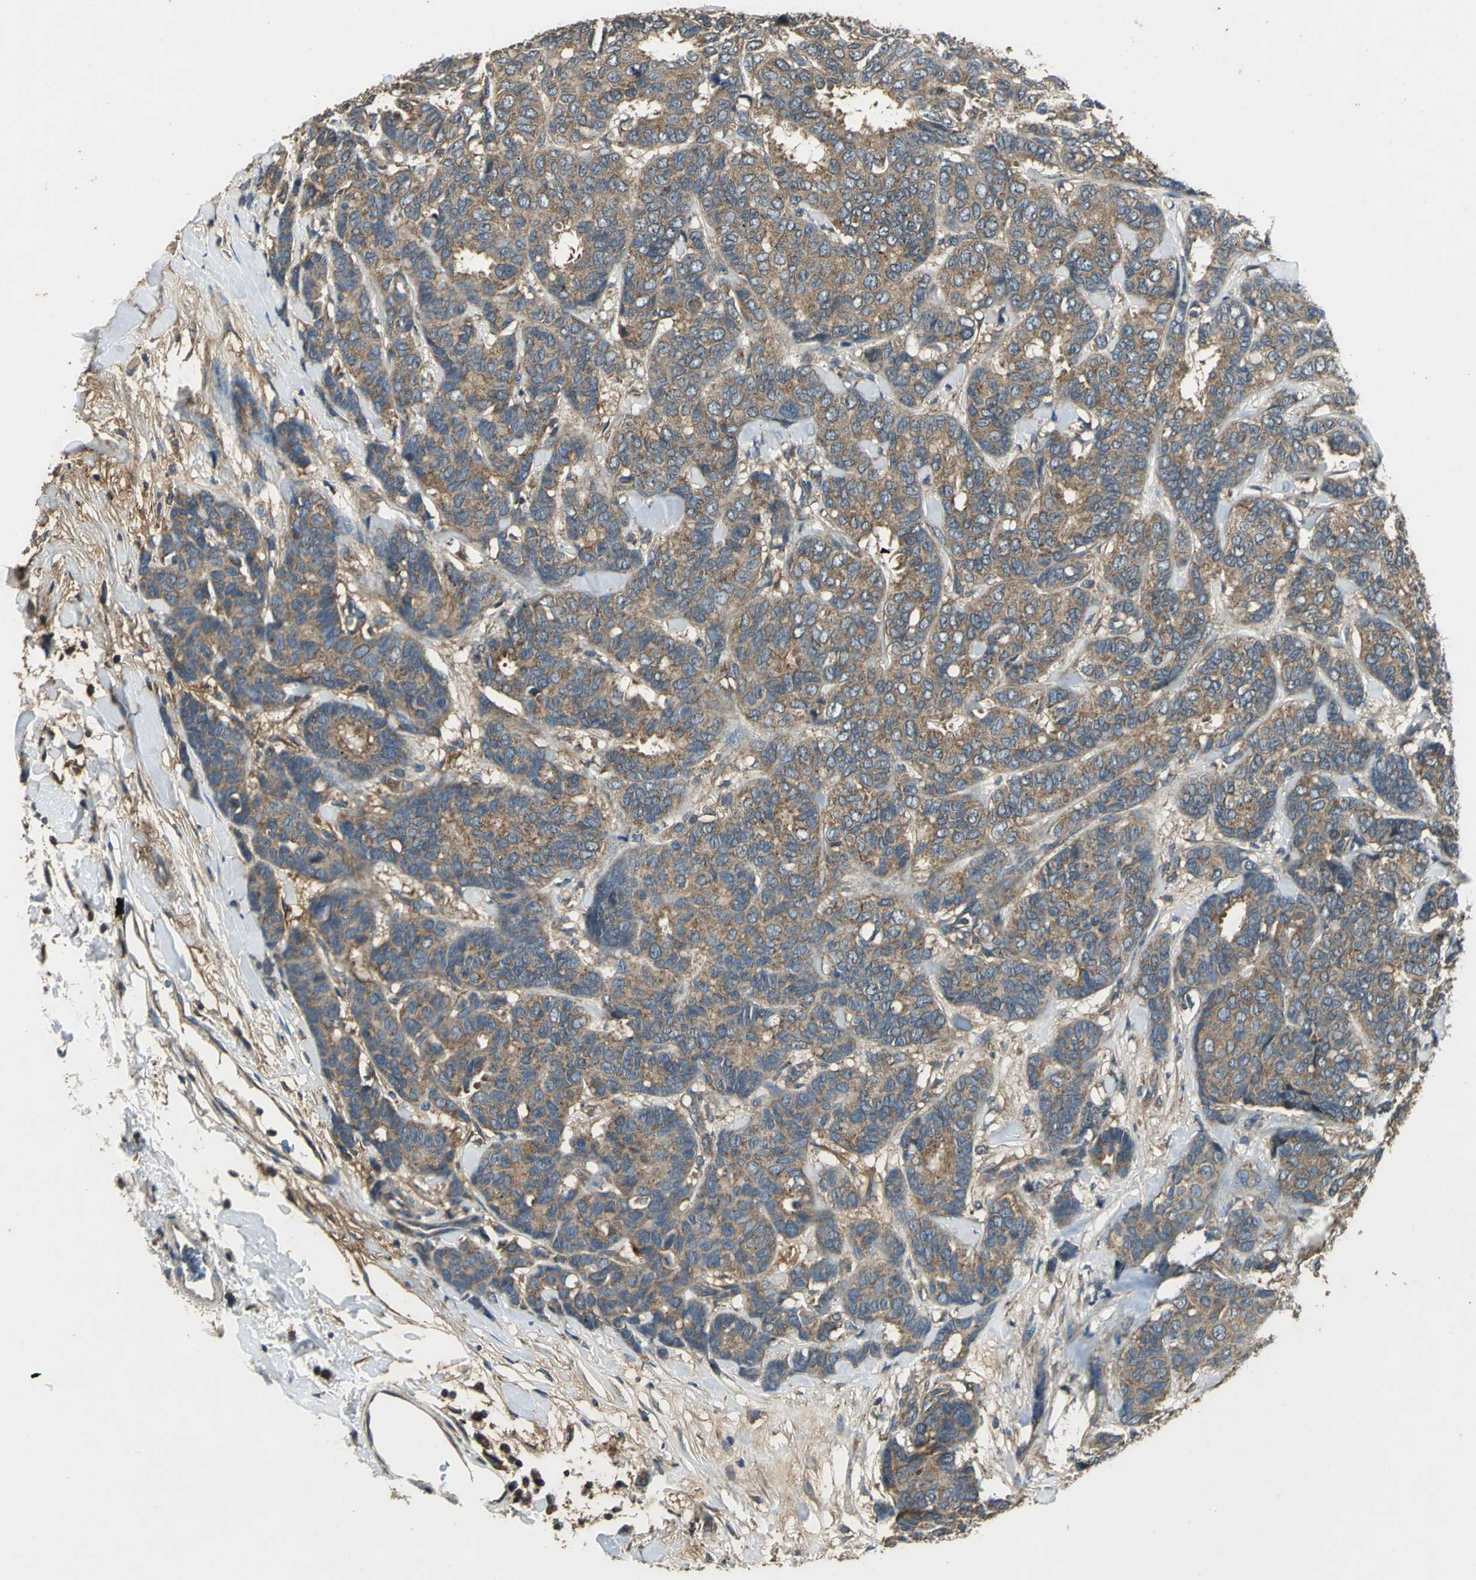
{"staining": {"intensity": "moderate", "quantity": ">75%", "location": "cytoplasmic/membranous"}, "tissue": "breast cancer", "cell_type": "Tumor cells", "image_type": "cancer", "snomed": [{"axis": "morphology", "description": "Duct carcinoma"}, {"axis": "topography", "description": "Breast"}], "caption": "This image shows immunohistochemistry staining of intraductal carcinoma (breast), with medium moderate cytoplasmic/membranous staining in about >75% of tumor cells.", "gene": "IRF3", "patient": {"sex": "female", "age": 87}}